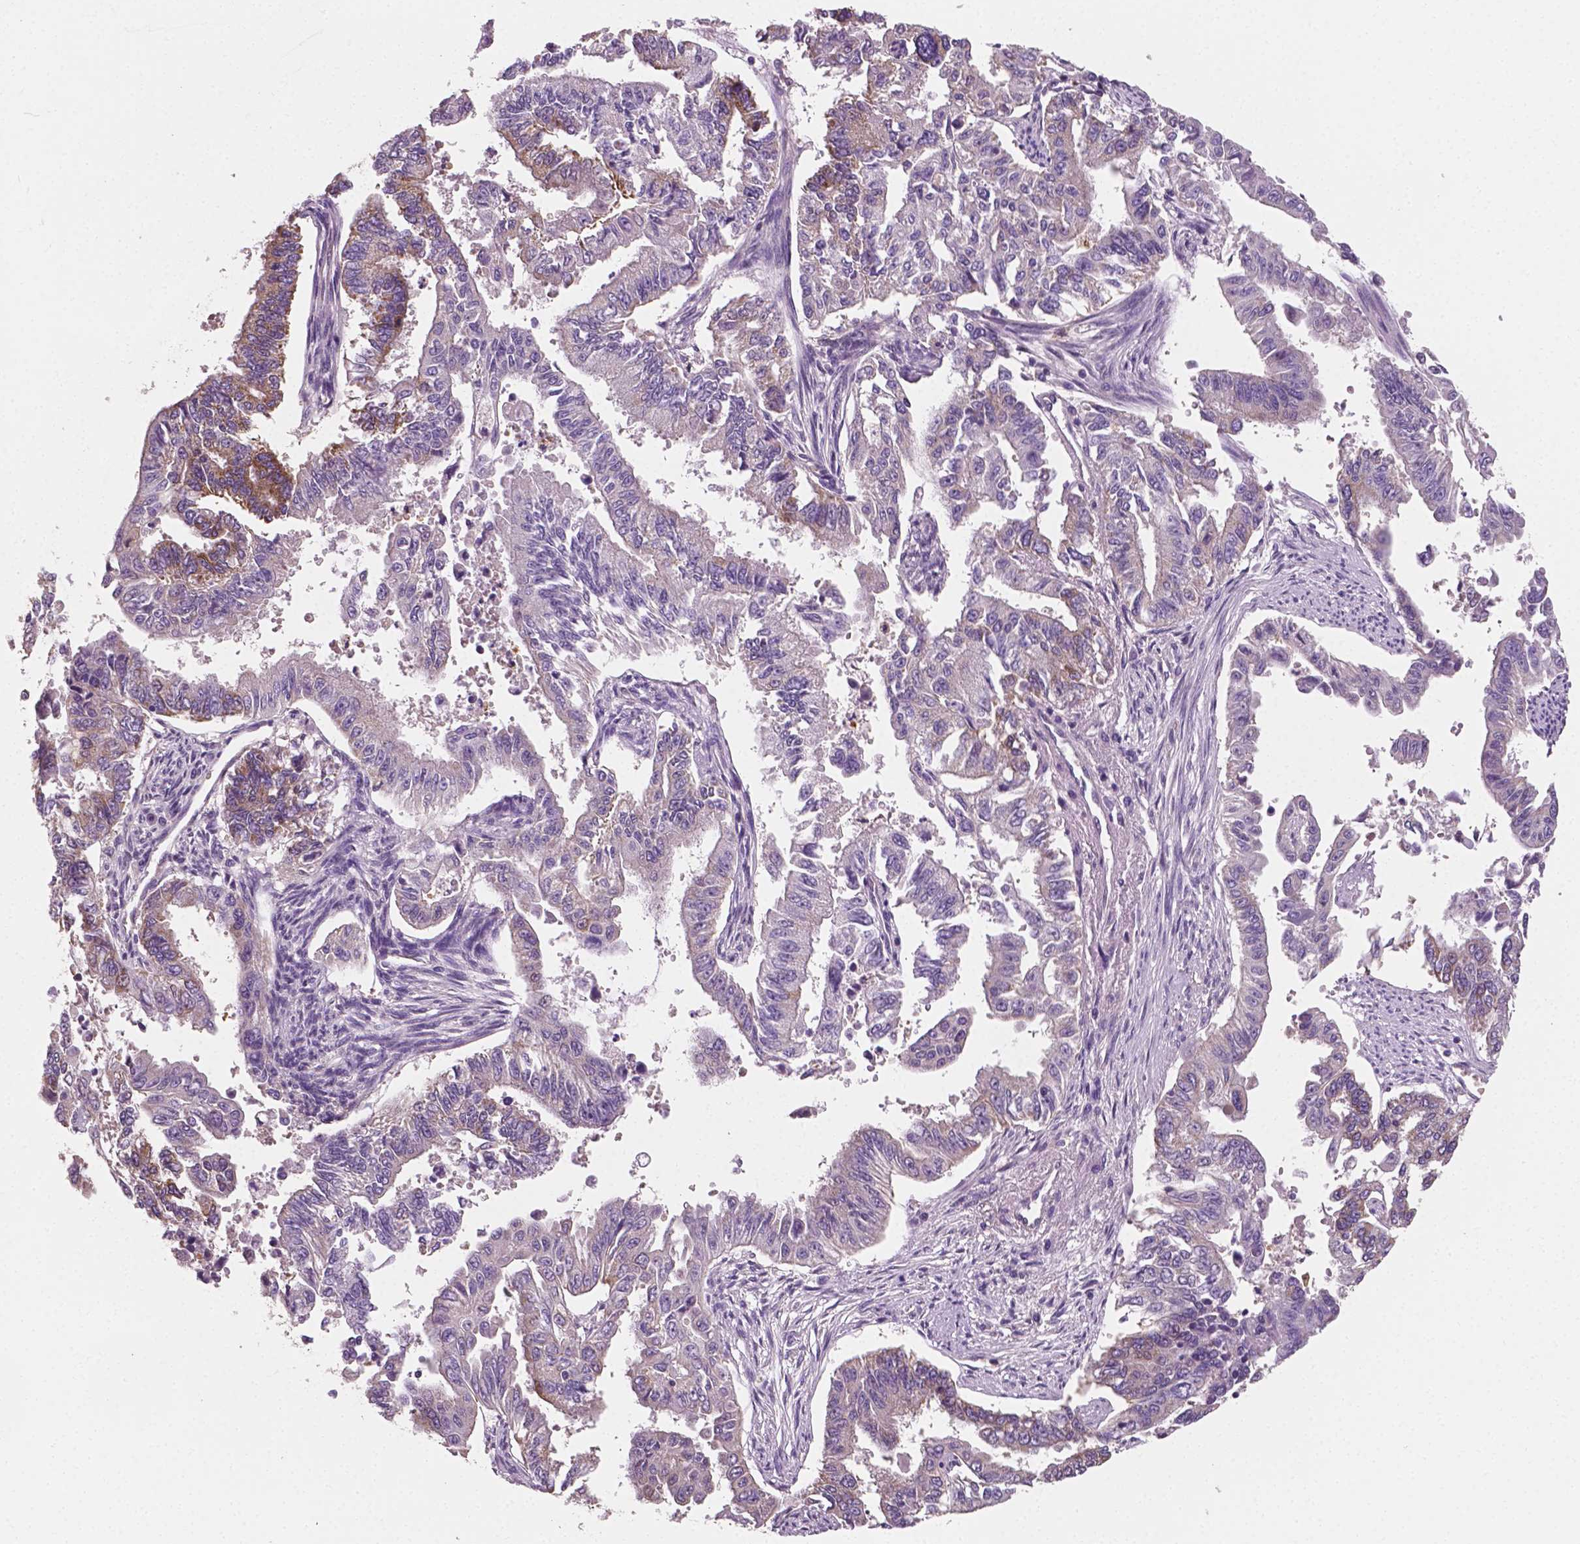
{"staining": {"intensity": "moderate", "quantity": "<25%", "location": "cytoplasmic/membranous"}, "tissue": "endometrial cancer", "cell_type": "Tumor cells", "image_type": "cancer", "snomed": [{"axis": "morphology", "description": "Adenocarcinoma, NOS"}, {"axis": "topography", "description": "Uterus"}], "caption": "The immunohistochemical stain labels moderate cytoplasmic/membranous expression in tumor cells of endometrial cancer tissue.", "gene": "PTX3", "patient": {"sex": "female", "age": 59}}